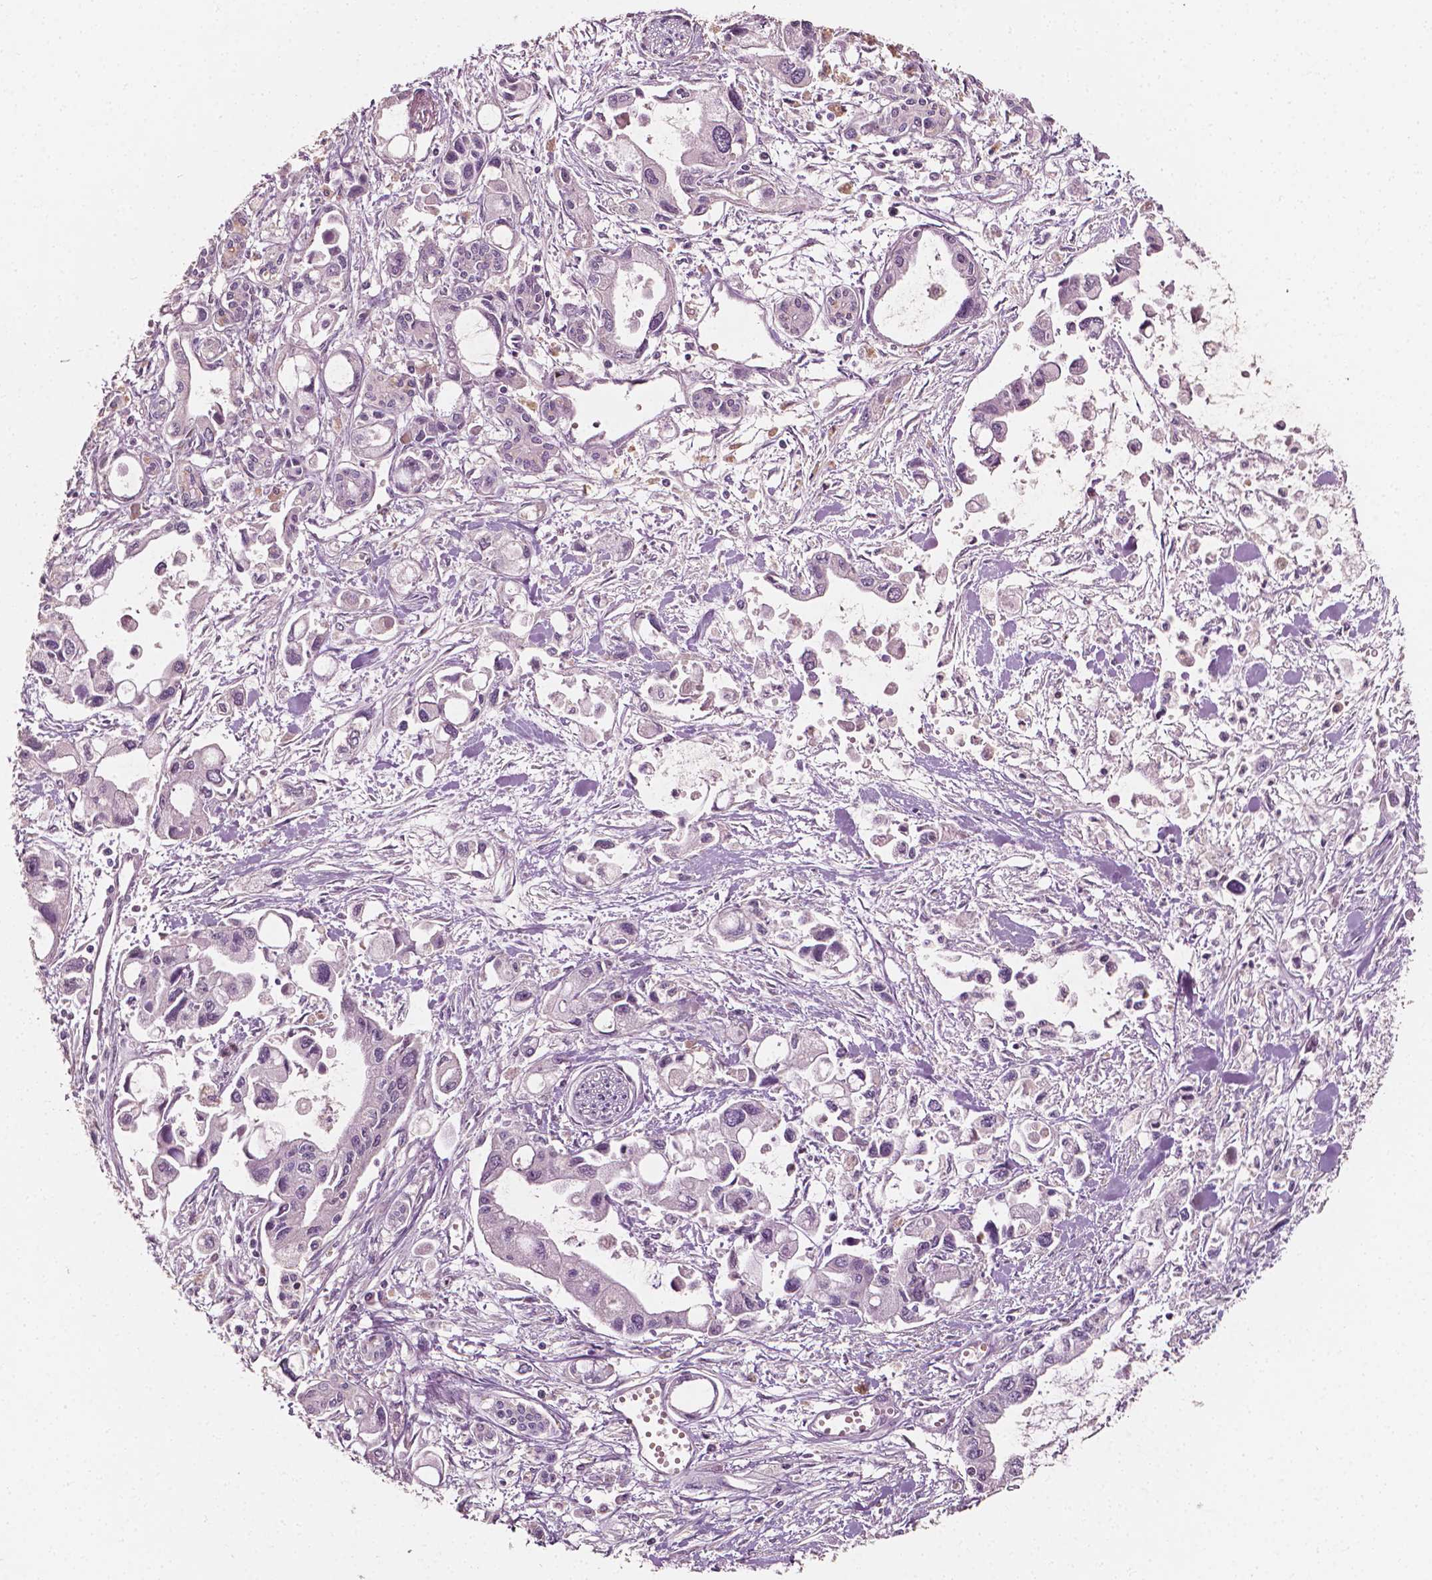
{"staining": {"intensity": "negative", "quantity": "none", "location": "none"}, "tissue": "pancreatic cancer", "cell_type": "Tumor cells", "image_type": "cancer", "snomed": [{"axis": "morphology", "description": "Adenocarcinoma, NOS"}, {"axis": "topography", "description": "Pancreas"}], "caption": "This is an immunohistochemistry (IHC) image of pancreatic cancer (adenocarcinoma). There is no expression in tumor cells.", "gene": "PLA2R1", "patient": {"sex": "female", "age": 61}}